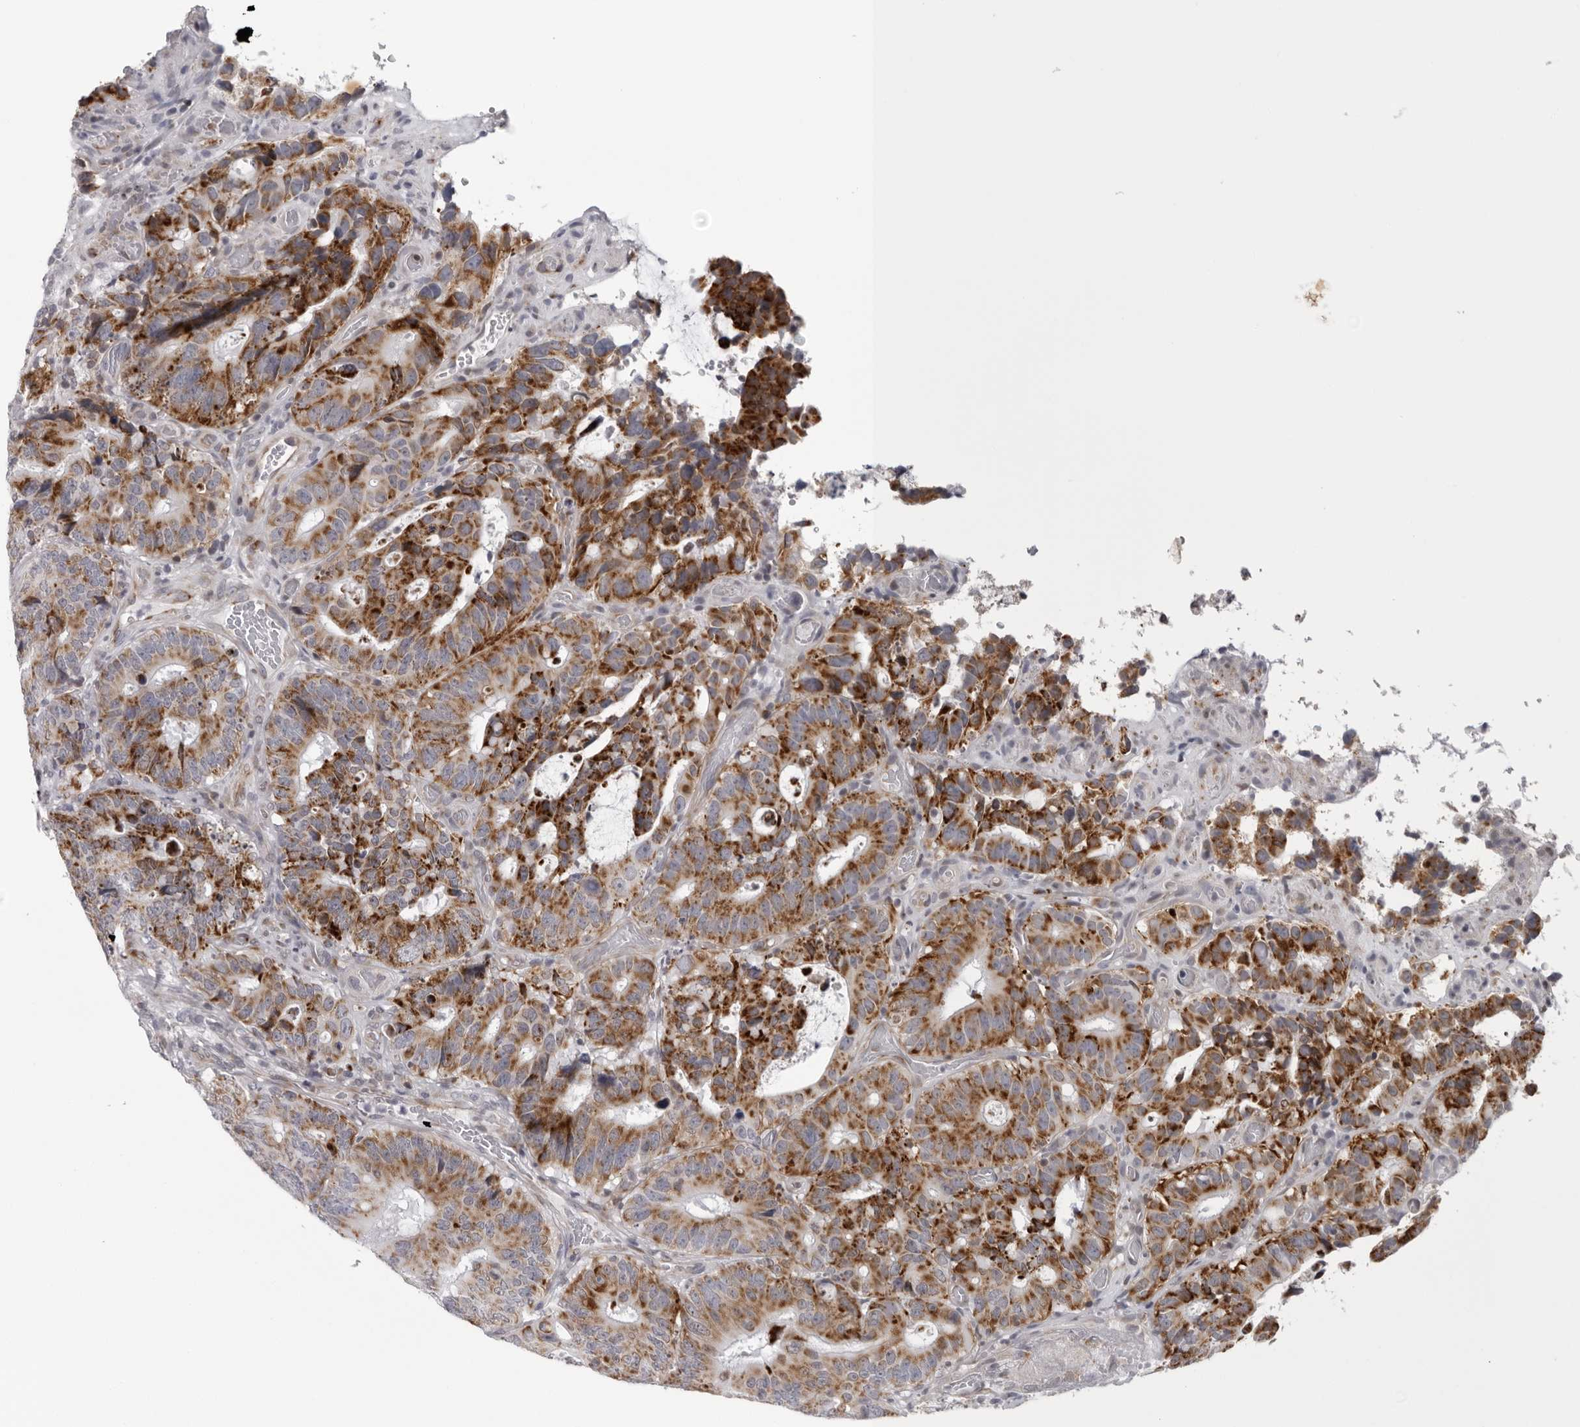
{"staining": {"intensity": "strong", "quantity": ">75%", "location": "cytoplasmic/membranous"}, "tissue": "colorectal cancer", "cell_type": "Tumor cells", "image_type": "cancer", "snomed": [{"axis": "morphology", "description": "Adenocarcinoma, NOS"}, {"axis": "topography", "description": "Colon"}], "caption": "A histopathology image showing strong cytoplasmic/membranous staining in about >75% of tumor cells in colorectal cancer (adenocarcinoma), as visualized by brown immunohistochemical staining.", "gene": "CPT2", "patient": {"sex": "male", "age": 83}}